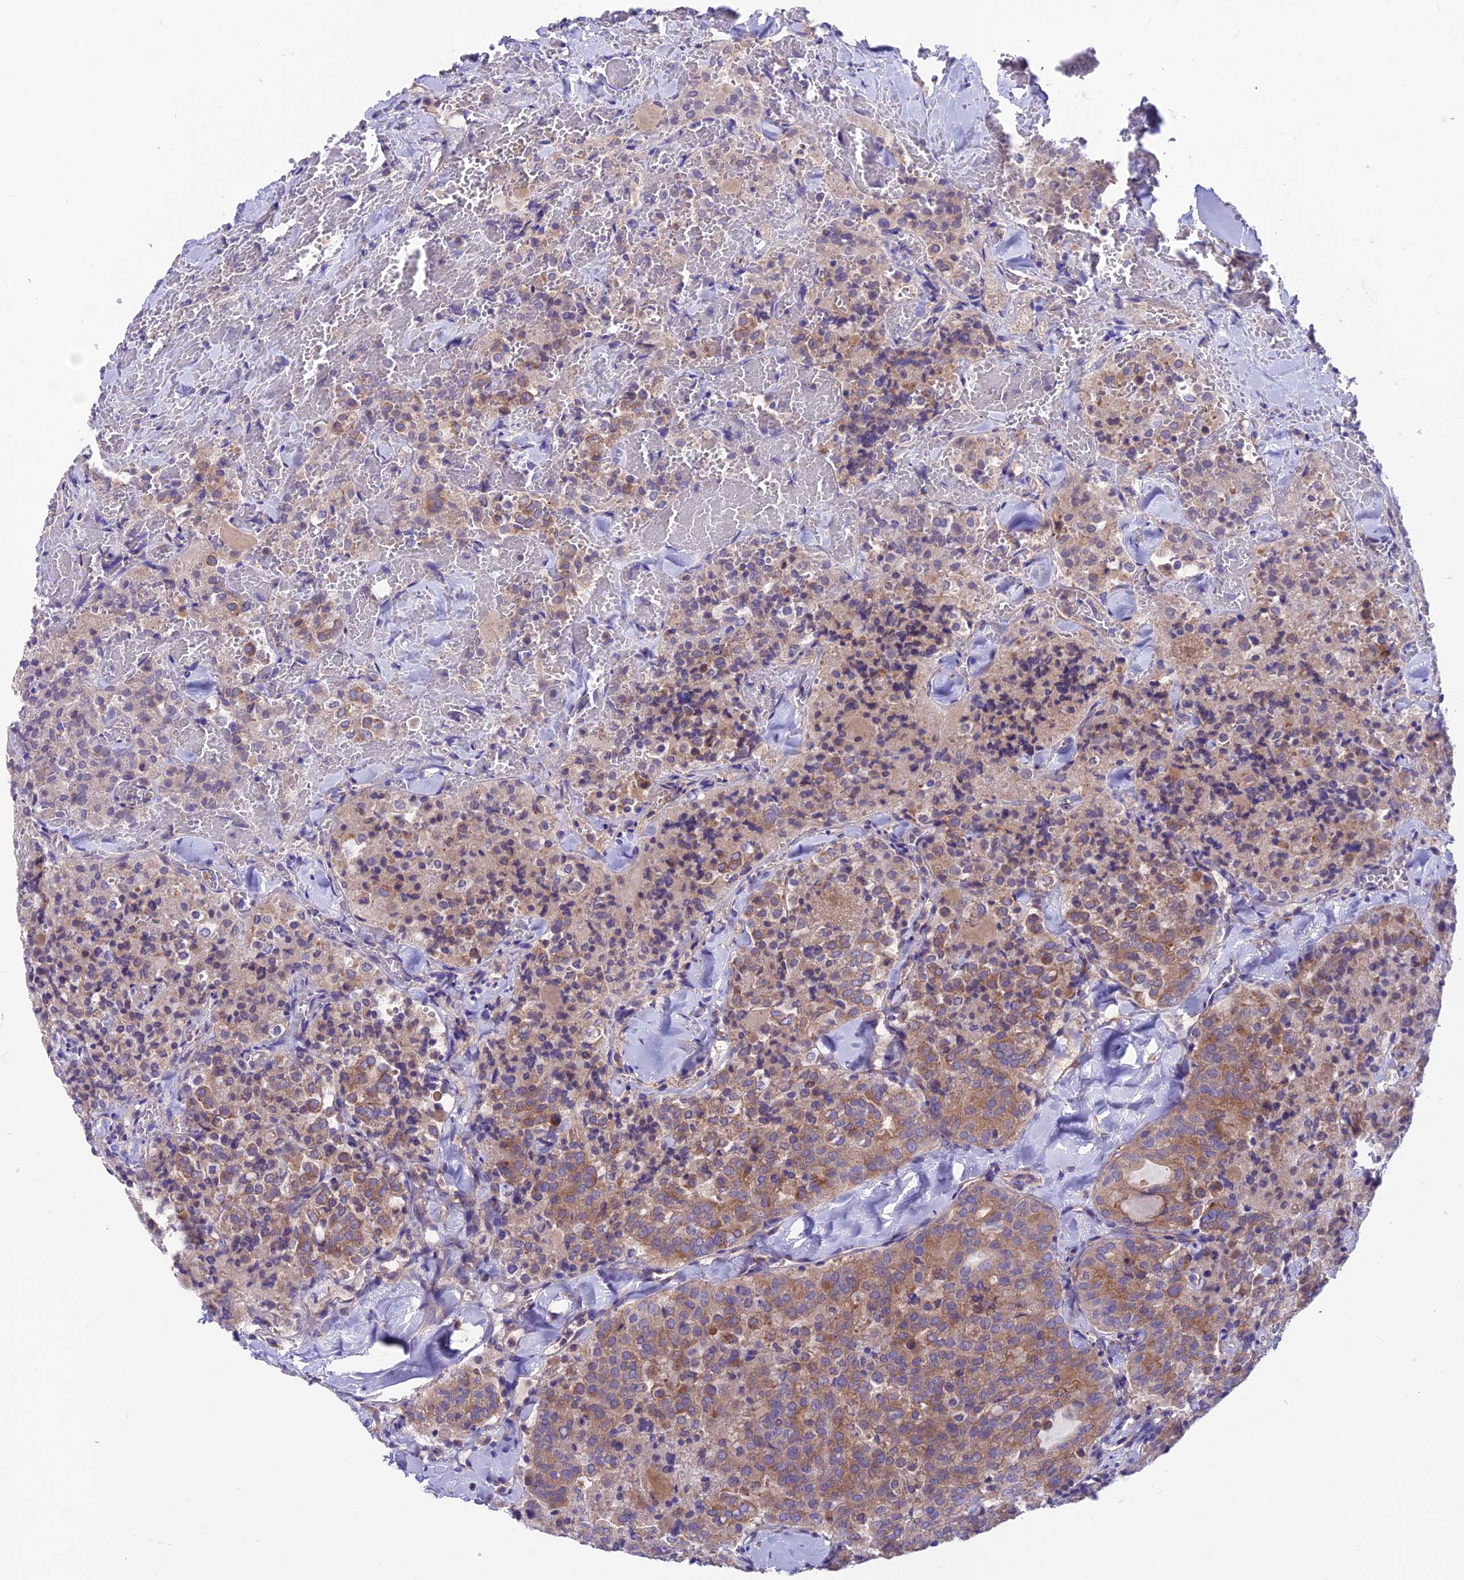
{"staining": {"intensity": "moderate", "quantity": ">75%", "location": "cytoplasmic/membranous"}, "tissue": "thyroid cancer", "cell_type": "Tumor cells", "image_type": "cancer", "snomed": [{"axis": "morphology", "description": "Follicular adenoma carcinoma, NOS"}, {"axis": "topography", "description": "Thyroid gland"}], "caption": "Thyroid cancer tissue reveals moderate cytoplasmic/membranous positivity in approximately >75% of tumor cells", "gene": "VPS16", "patient": {"sex": "male", "age": 75}}